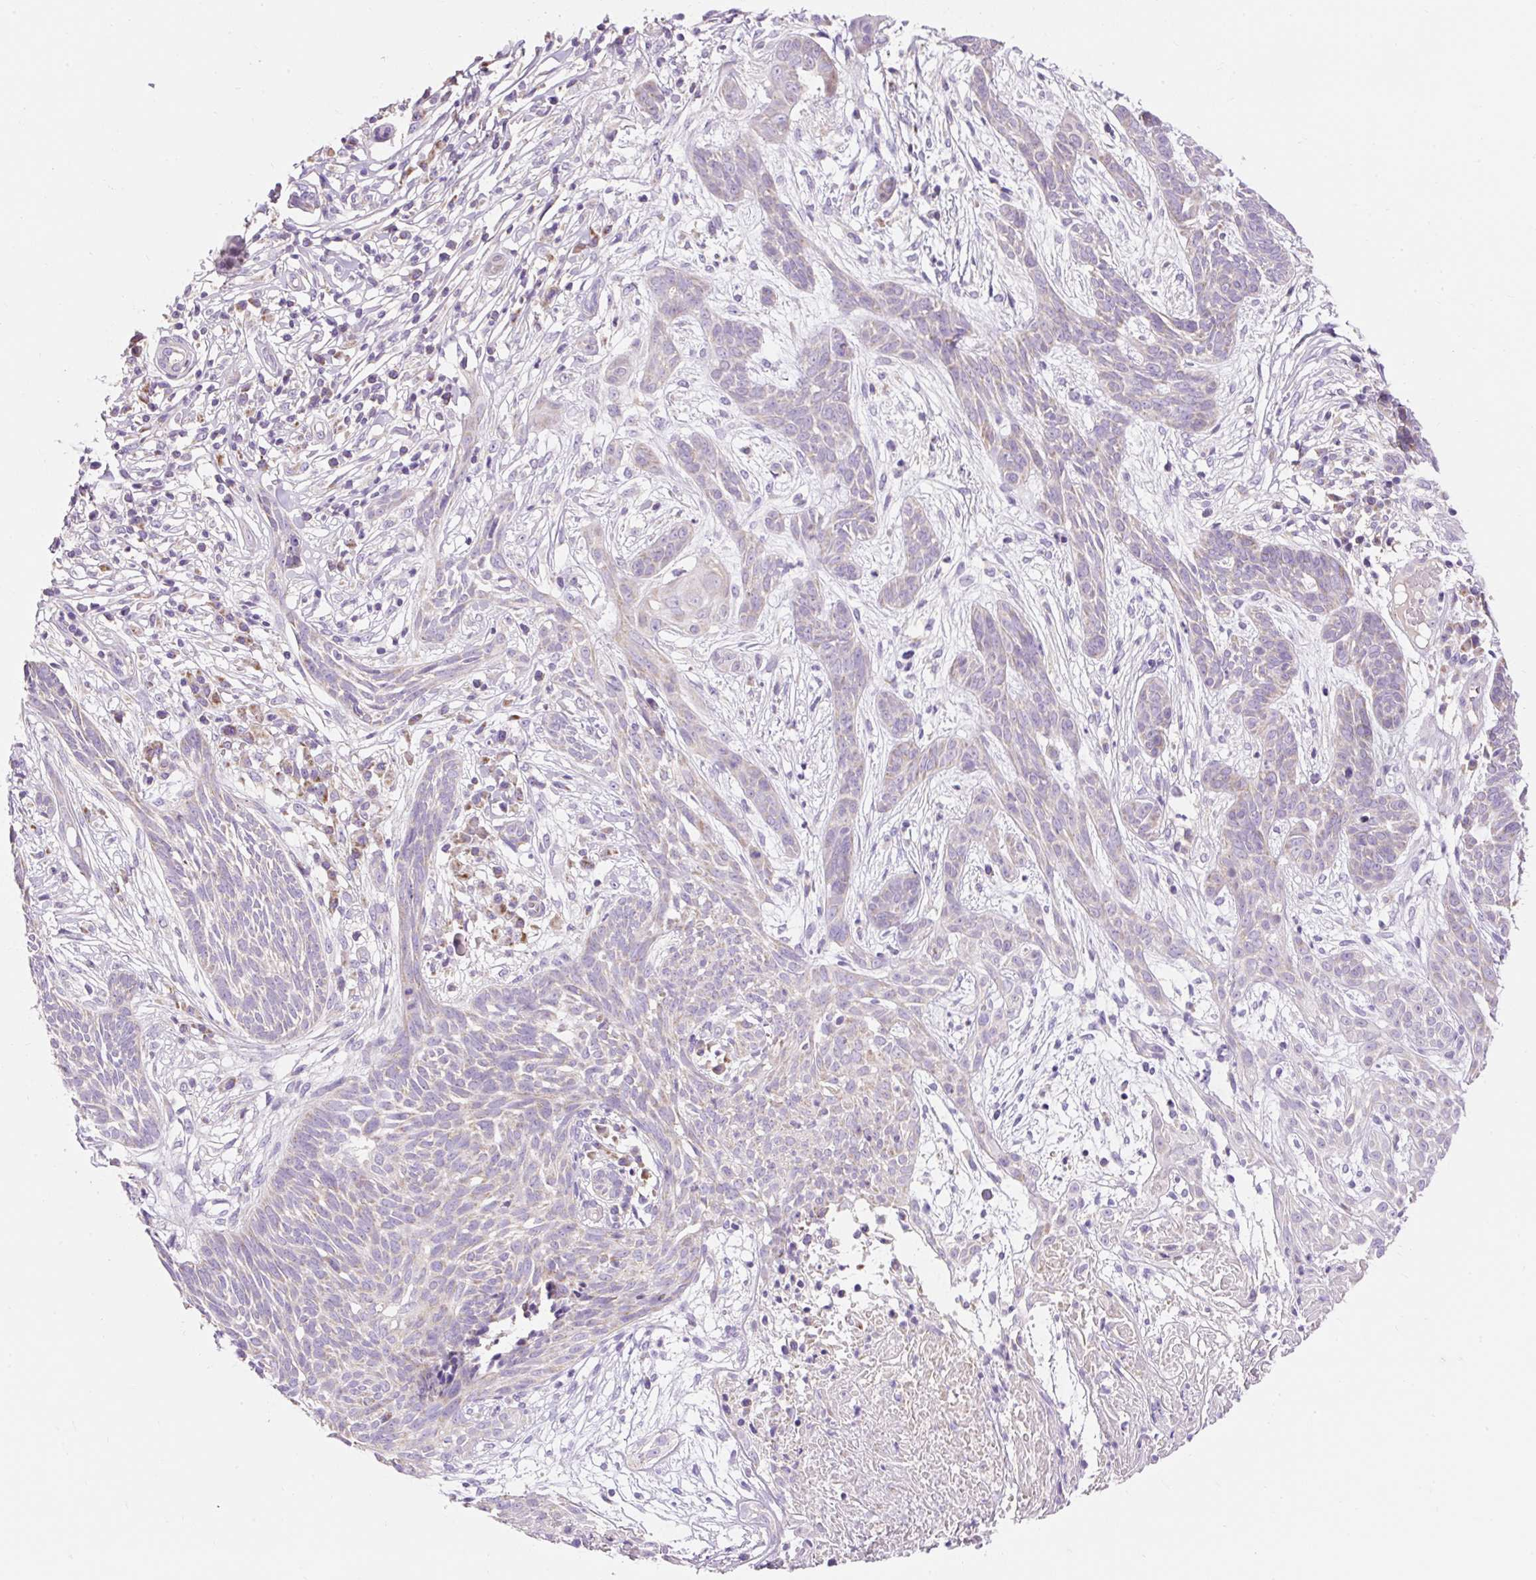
{"staining": {"intensity": "negative", "quantity": "none", "location": "none"}, "tissue": "skin cancer", "cell_type": "Tumor cells", "image_type": "cancer", "snomed": [{"axis": "morphology", "description": "Basal cell carcinoma"}, {"axis": "topography", "description": "Skin"}, {"axis": "topography", "description": "Skin, foot"}], "caption": "Human basal cell carcinoma (skin) stained for a protein using IHC exhibits no staining in tumor cells.", "gene": "PMAIP1", "patient": {"sex": "female", "age": 86}}